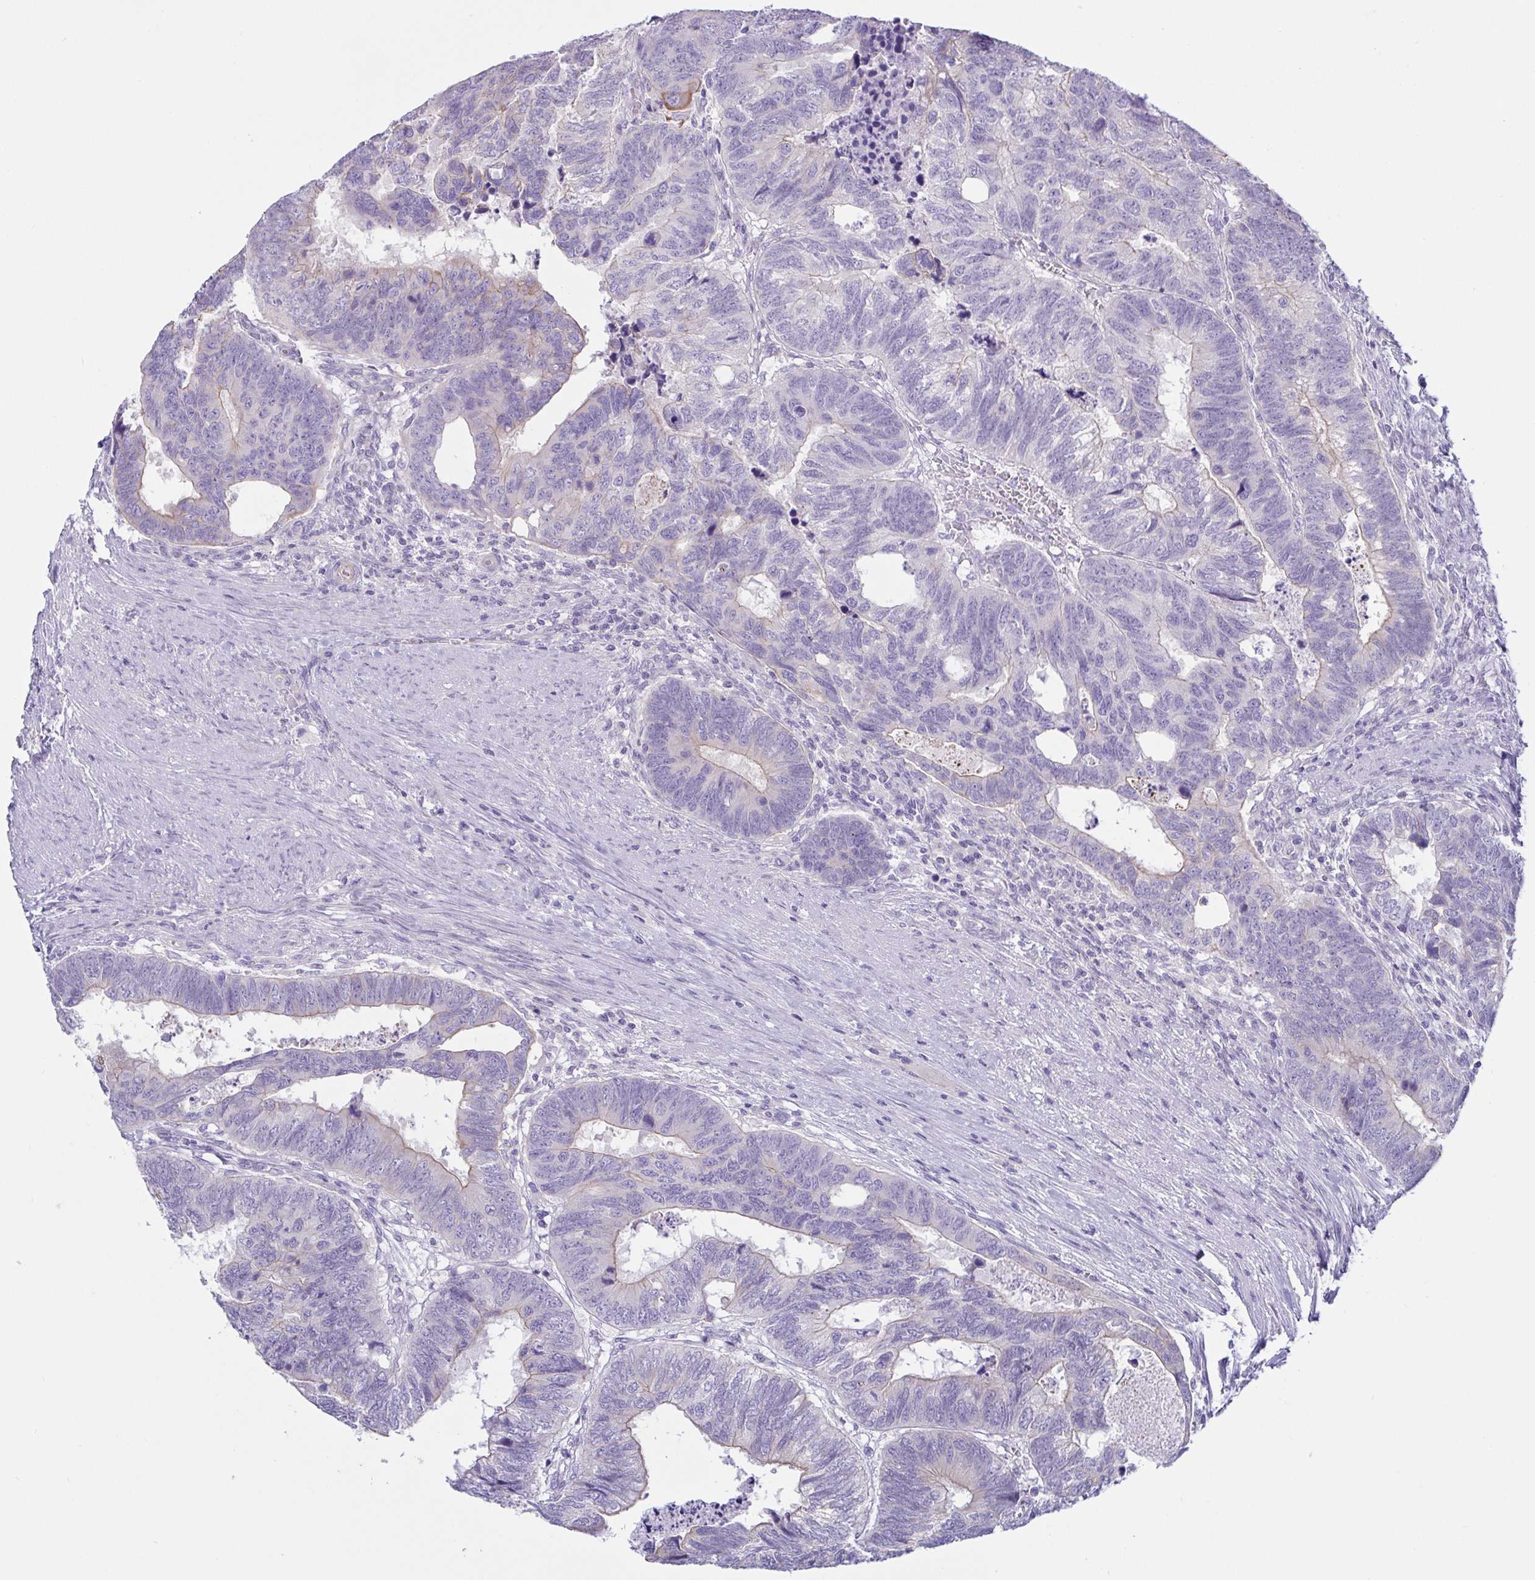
{"staining": {"intensity": "weak", "quantity": "<25%", "location": "cytoplasmic/membranous"}, "tissue": "colorectal cancer", "cell_type": "Tumor cells", "image_type": "cancer", "snomed": [{"axis": "morphology", "description": "Adenocarcinoma, NOS"}, {"axis": "topography", "description": "Colon"}], "caption": "Immunohistochemistry of colorectal cancer exhibits no expression in tumor cells.", "gene": "TNNI2", "patient": {"sex": "male", "age": 62}}